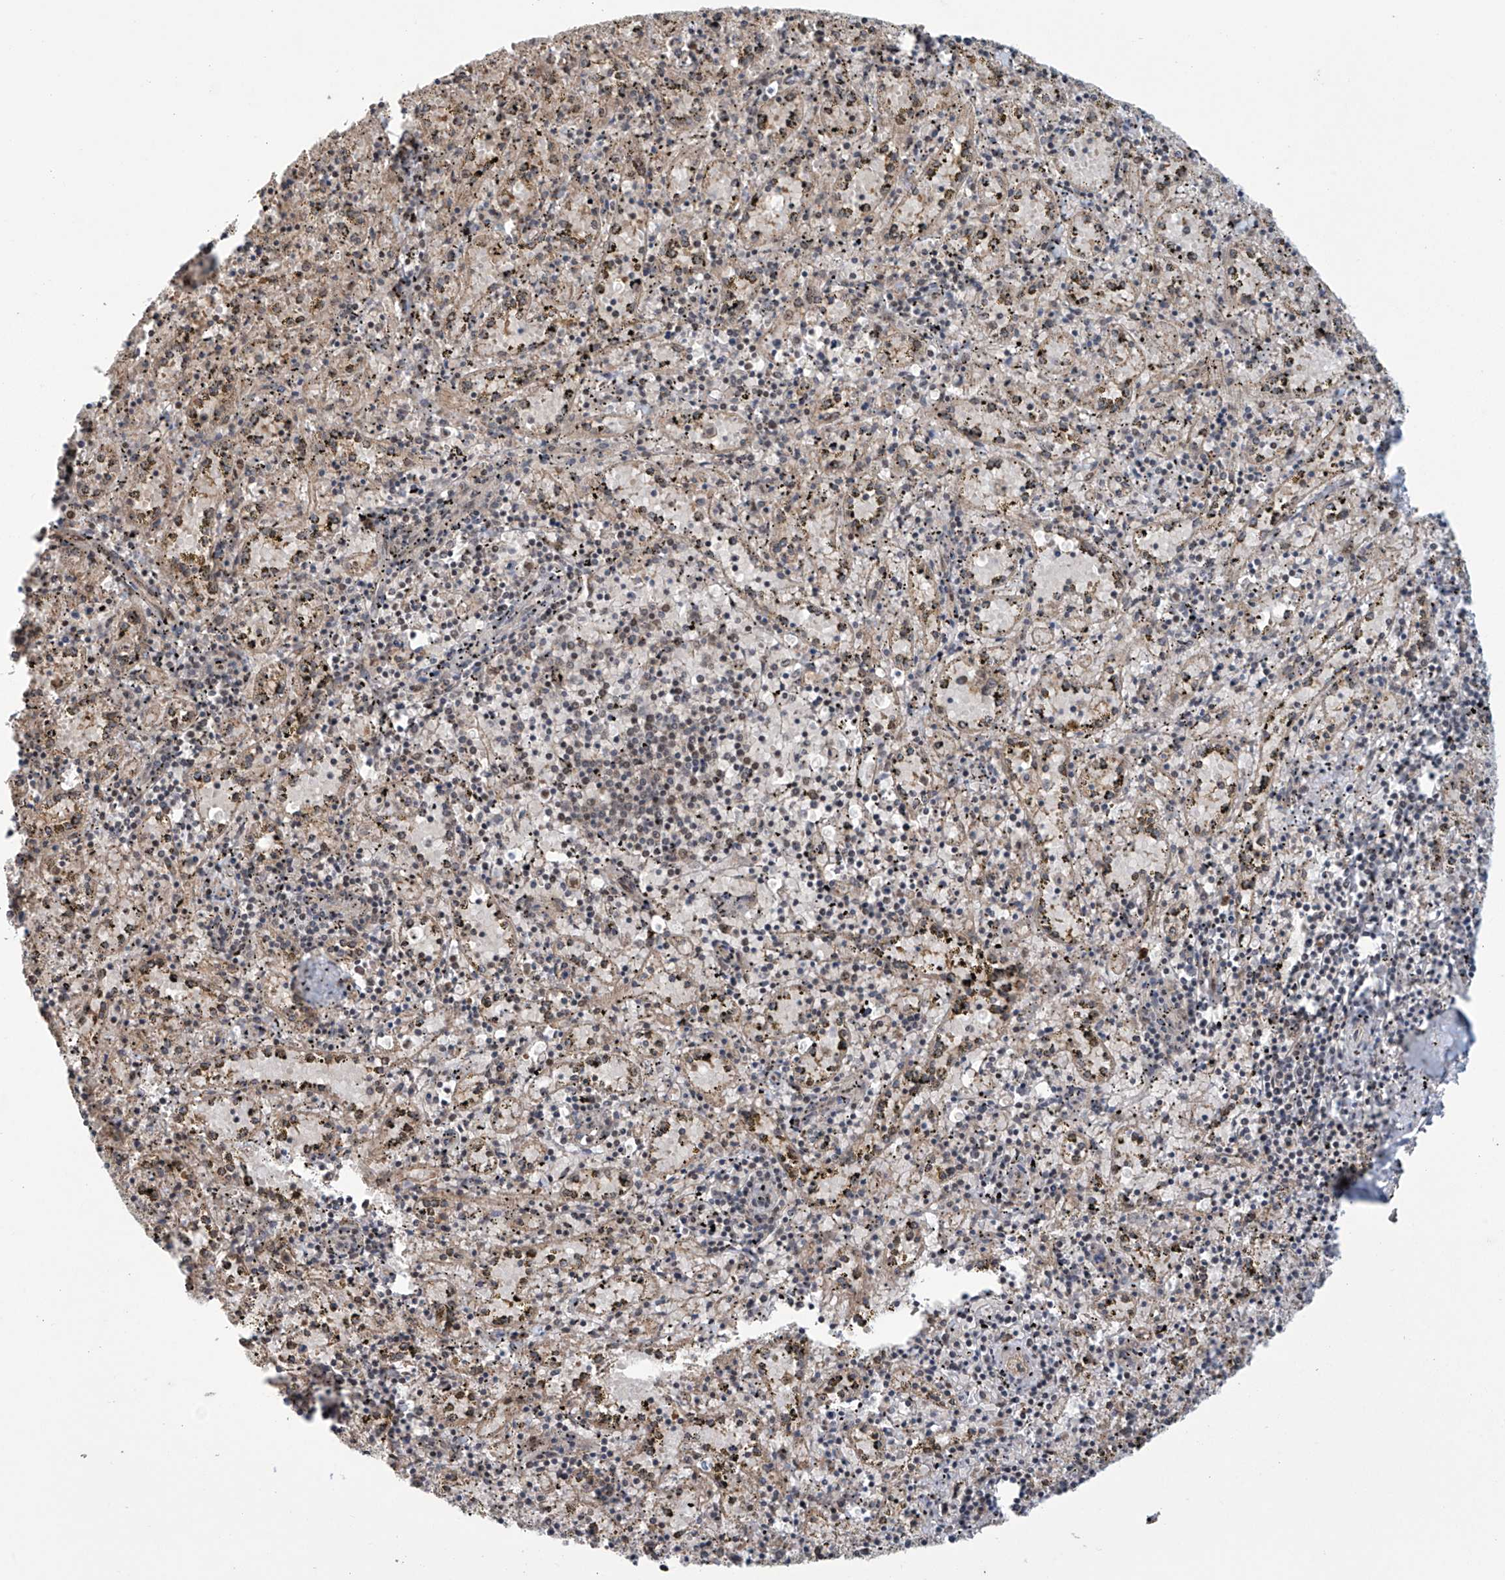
{"staining": {"intensity": "negative", "quantity": "none", "location": "none"}, "tissue": "spleen", "cell_type": "Cells in red pulp", "image_type": "normal", "snomed": [{"axis": "morphology", "description": "Normal tissue, NOS"}, {"axis": "topography", "description": "Spleen"}], "caption": "Immunohistochemistry (IHC) micrograph of normal human spleen stained for a protein (brown), which exhibits no positivity in cells in red pulp. (DAB (3,3'-diaminobenzidine) immunohistochemistry (IHC) visualized using brightfield microscopy, high magnification).", "gene": "ABHD13", "patient": {"sex": "male", "age": 11}}